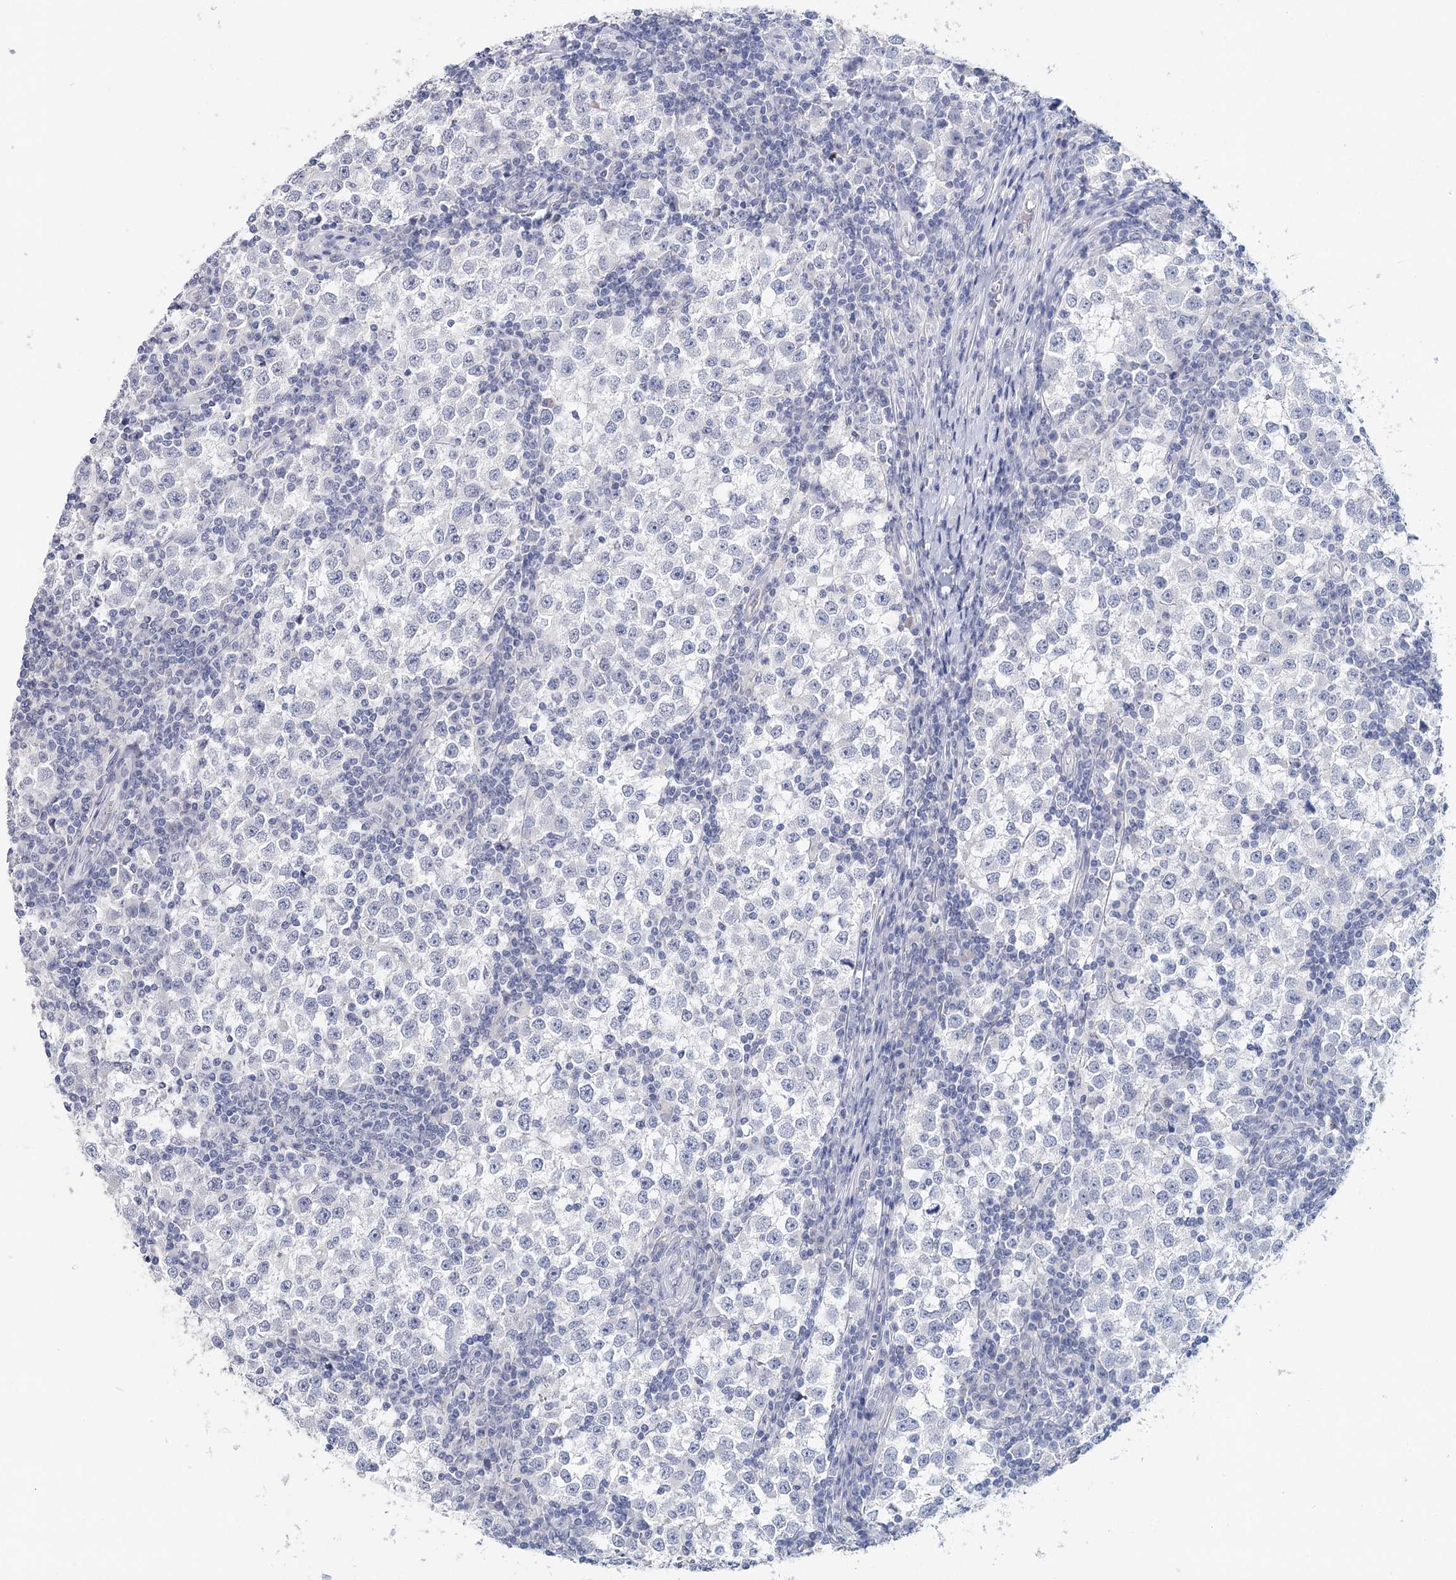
{"staining": {"intensity": "negative", "quantity": "none", "location": "none"}, "tissue": "testis cancer", "cell_type": "Tumor cells", "image_type": "cancer", "snomed": [{"axis": "morphology", "description": "Seminoma, NOS"}, {"axis": "topography", "description": "Testis"}], "caption": "Immunohistochemistry micrograph of testis seminoma stained for a protein (brown), which displays no staining in tumor cells.", "gene": "HSPA4L", "patient": {"sex": "male", "age": 65}}